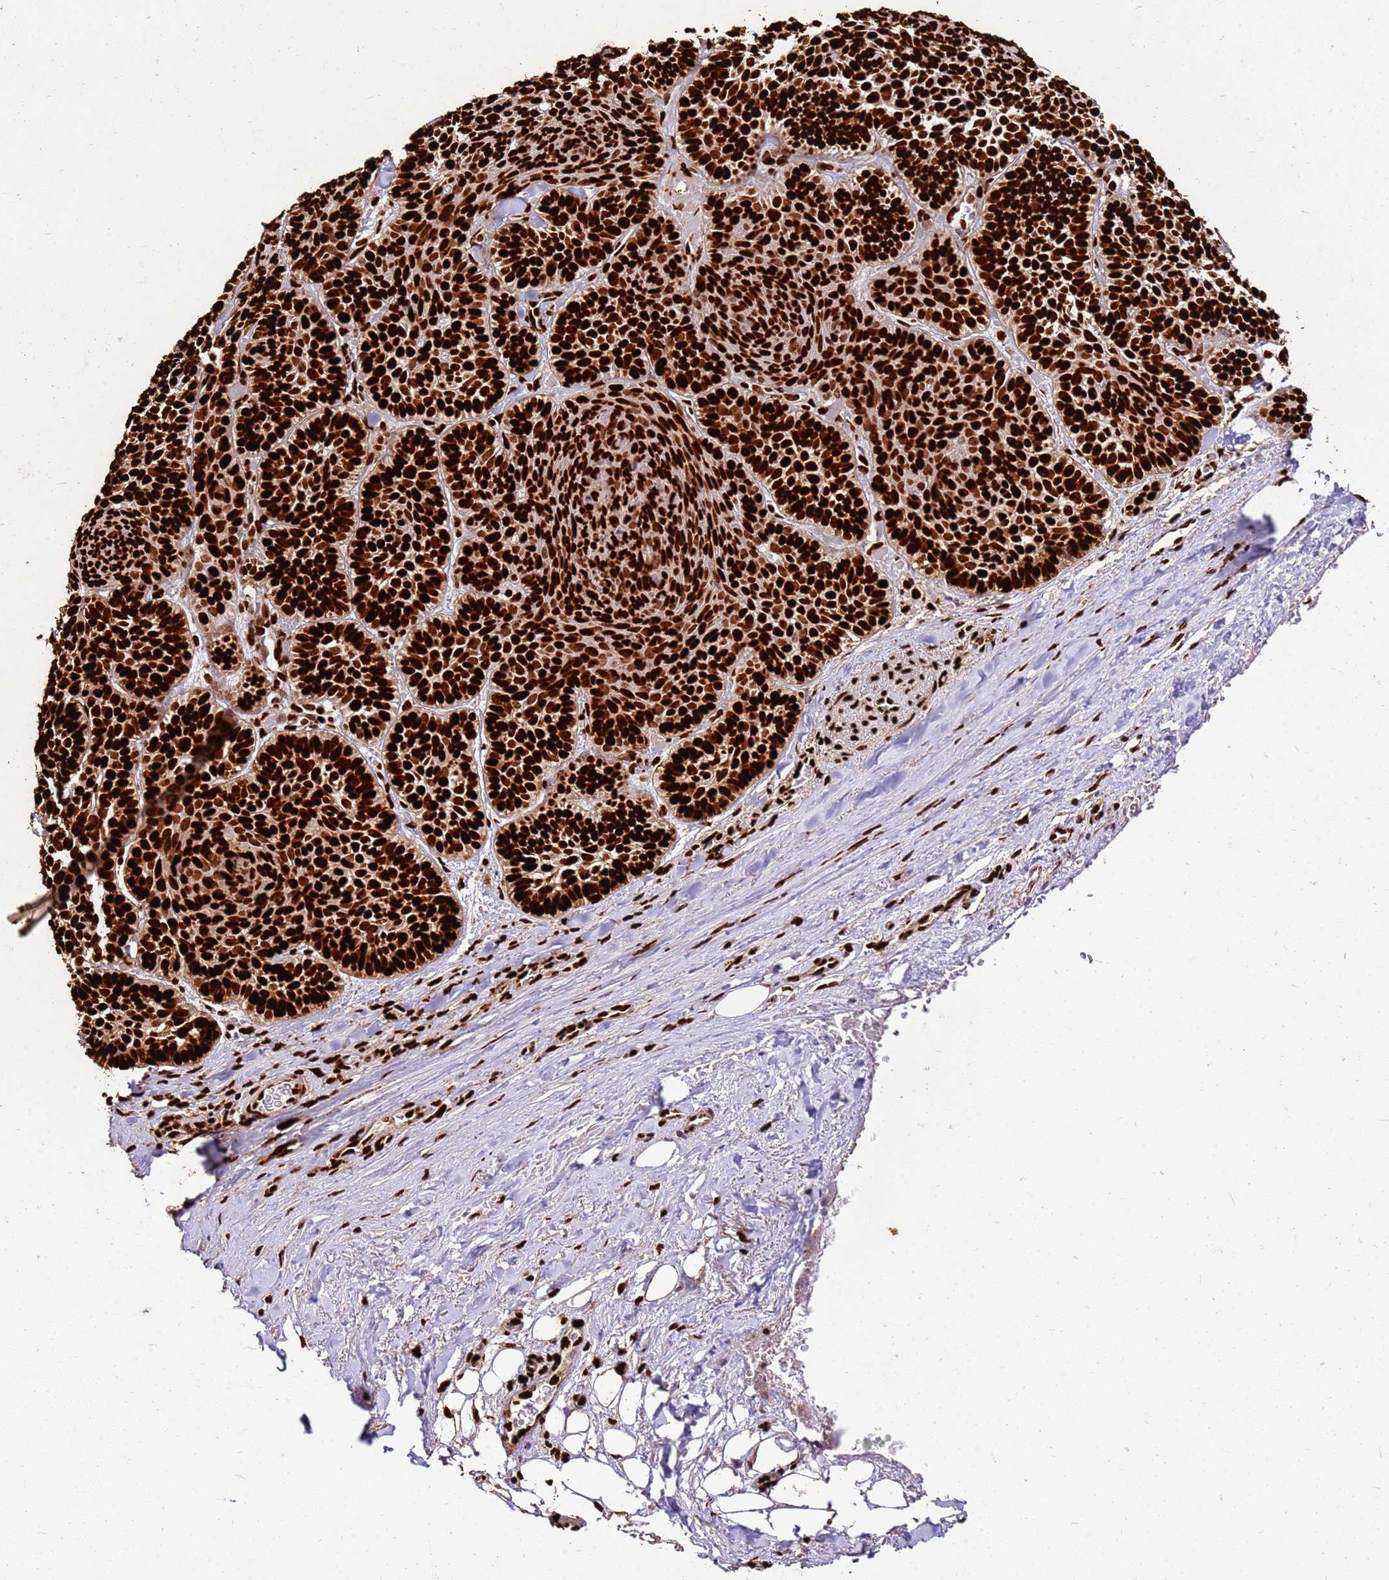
{"staining": {"intensity": "strong", "quantity": ">75%", "location": "nuclear"}, "tissue": "skin cancer", "cell_type": "Tumor cells", "image_type": "cancer", "snomed": [{"axis": "morphology", "description": "Basal cell carcinoma"}, {"axis": "topography", "description": "Skin"}], "caption": "DAB (3,3'-diaminobenzidine) immunohistochemical staining of skin cancer exhibits strong nuclear protein staining in about >75% of tumor cells.", "gene": "HNRNPAB", "patient": {"sex": "male", "age": 85}}